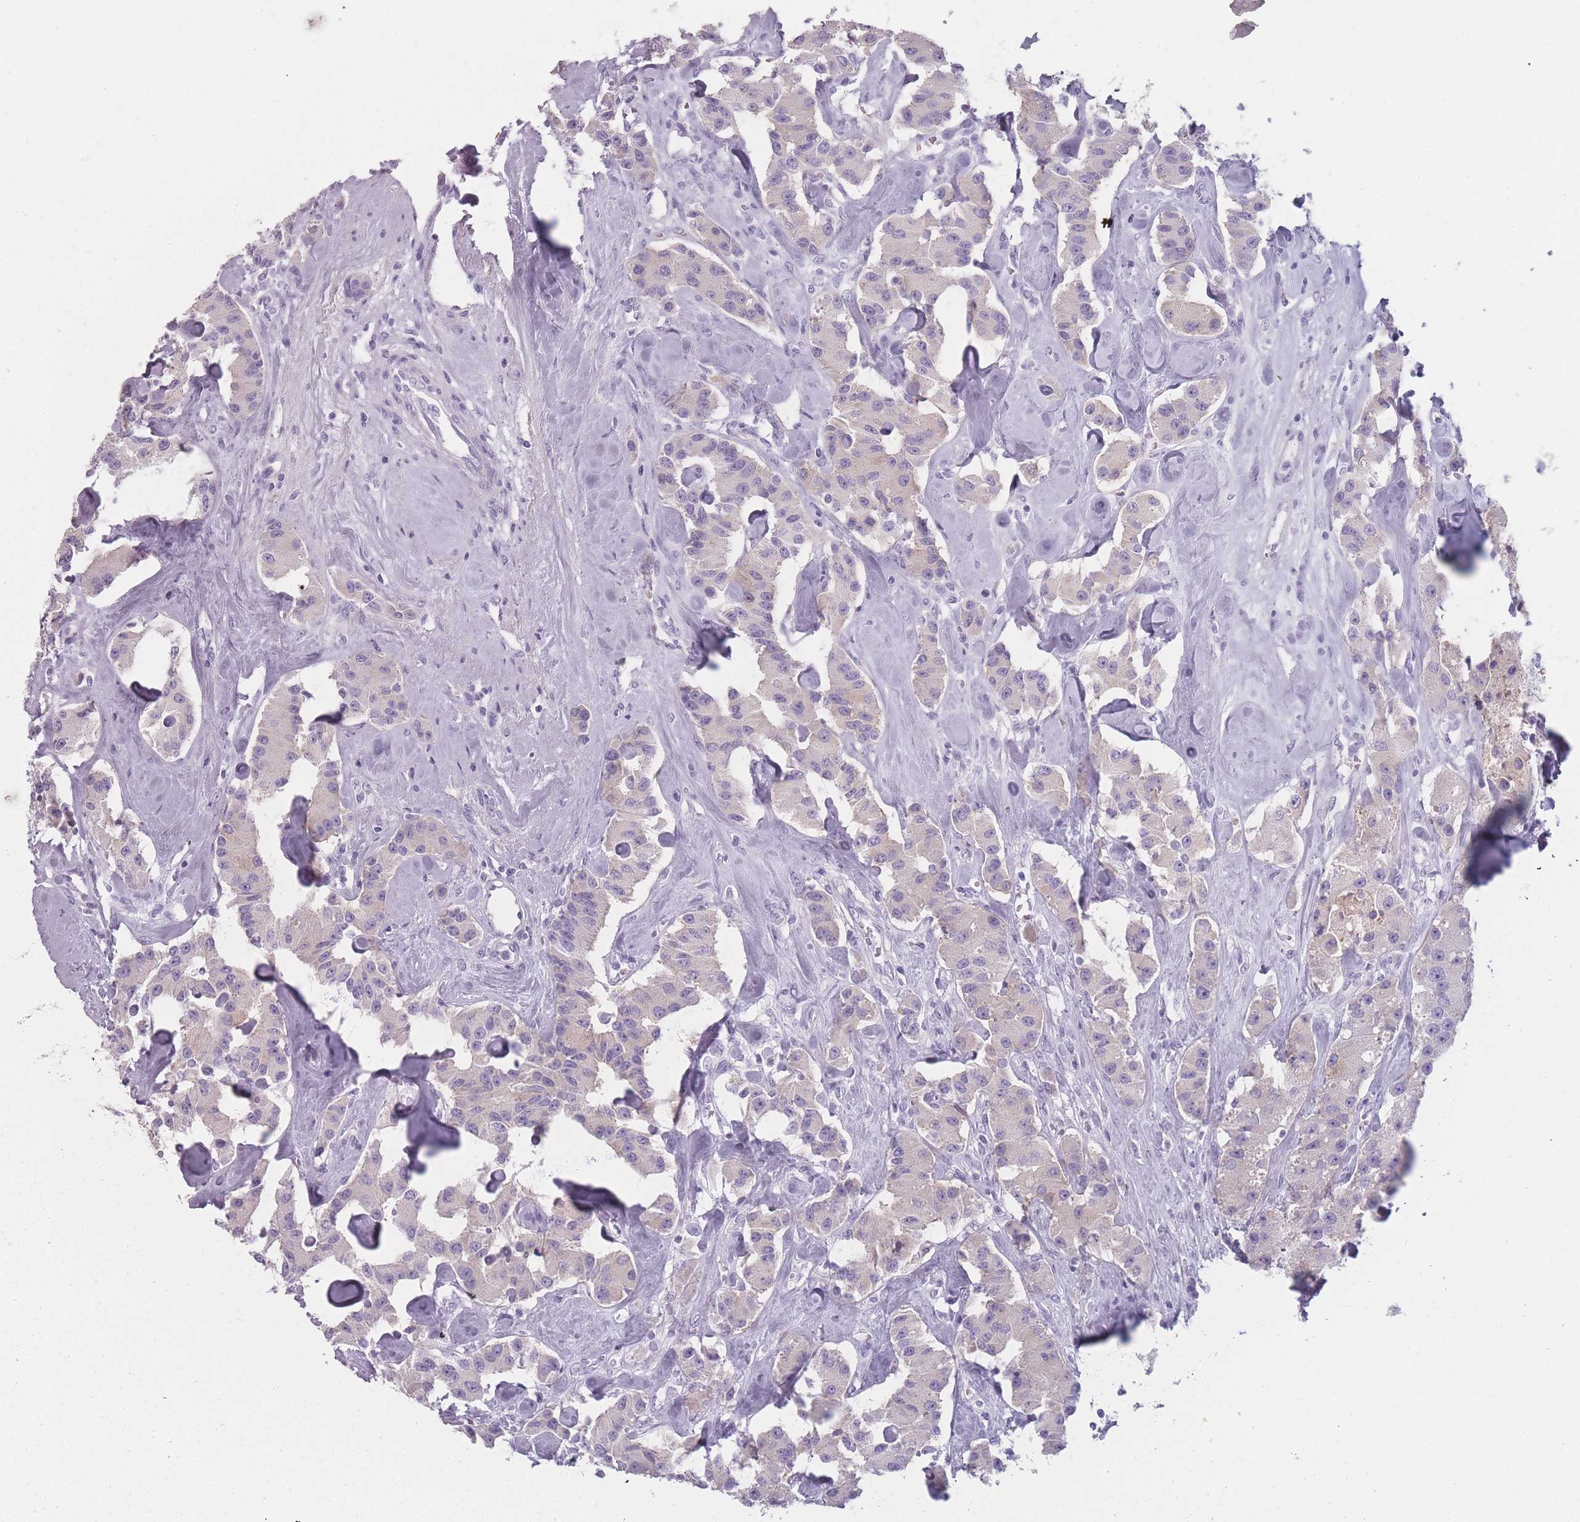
{"staining": {"intensity": "negative", "quantity": "none", "location": "none"}, "tissue": "carcinoid", "cell_type": "Tumor cells", "image_type": "cancer", "snomed": [{"axis": "morphology", "description": "Carcinoid, malignant, NOS"}, {"axis": "topography", "description": "Pancreas"}], "caption": "Immunohistochemical staining of carcinoid demonstrates no significant expression in tumor cells.", "gene": "PPFIA3", "patient": {"sex": "male", "age": 41}}